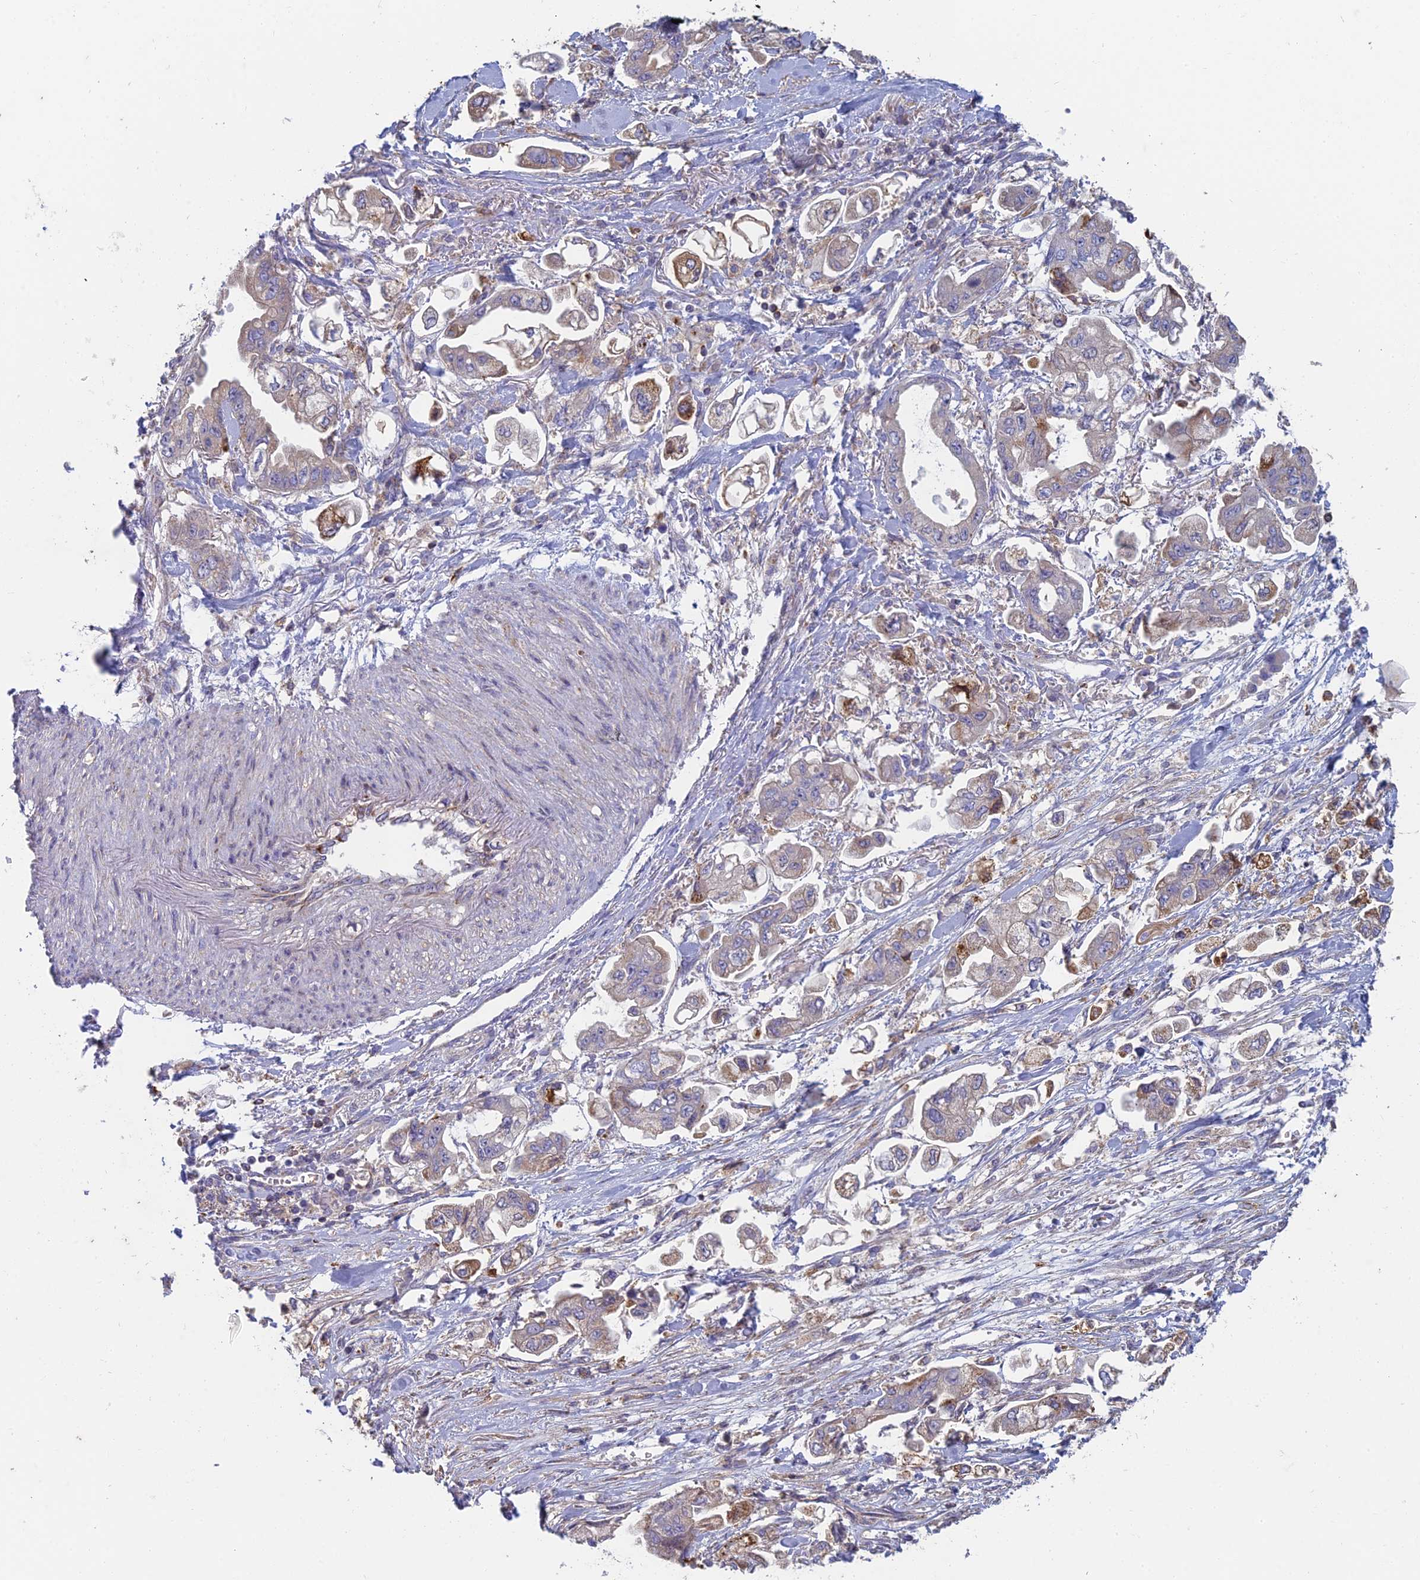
{"staining": {"intensity": "weak", "quantity": "25%-75%", "location": "cytoplasmic/membranous"}, "tissue": "stomach cancer", "cell_type": "Tumor cells", "image_type": "cancer", "snomed": [{"axis": "morphology", "description": "Adenocarcinoma, NOS"}, {"axis": "topography", "description": "Stomach"}], "caption": "Protein expression by IHC demonstrates weak cytoplasmic/membranous positivity in approximately 25%-75% of tumor cells in adenocarcinoma (stomach). (Brightfield microscopy of DAB IHC at high magnification).", "gene": "IFTAP", "patient": {"sex": "male", "age": 62}}